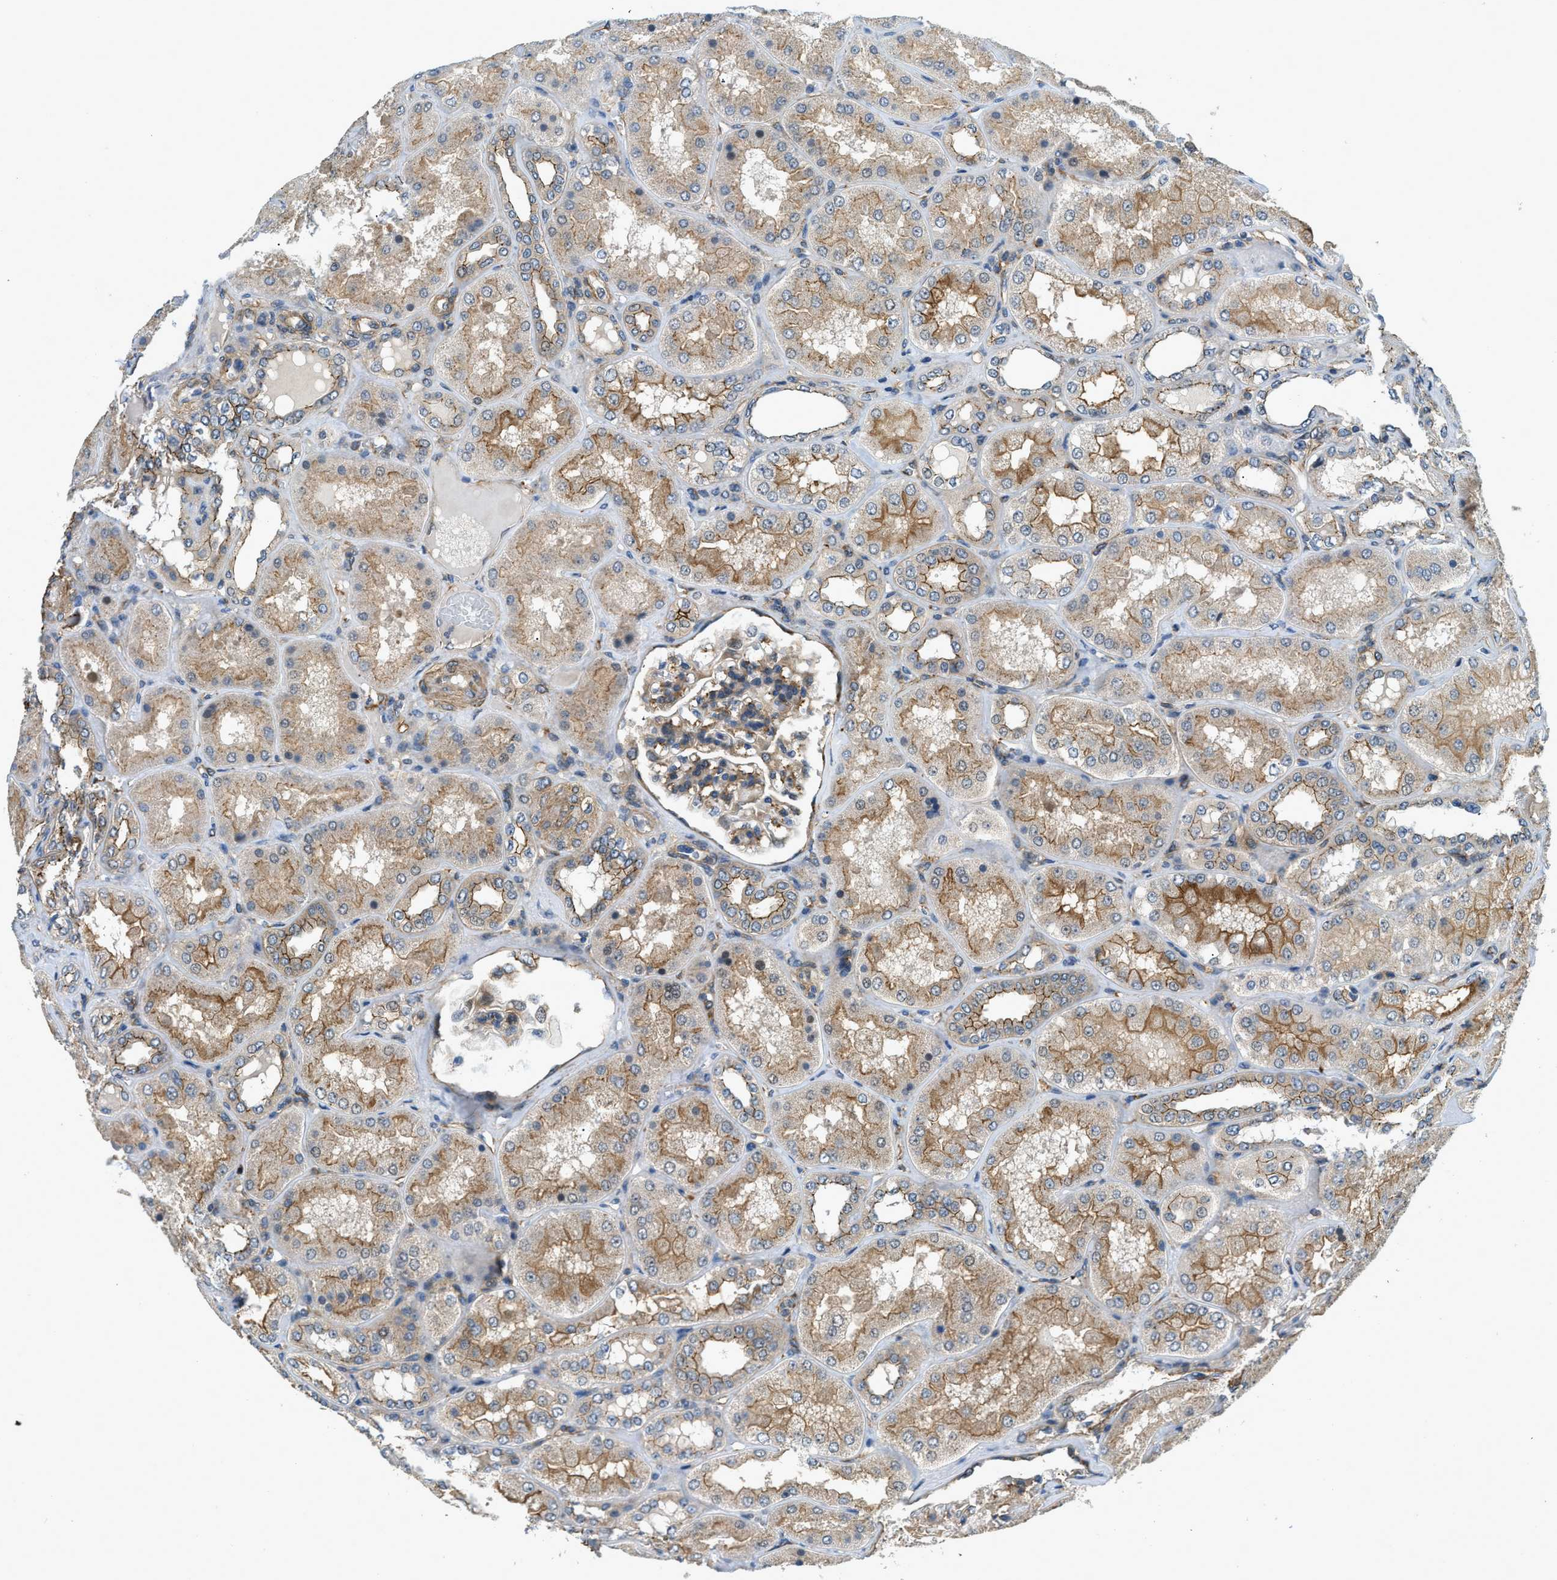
{"staining": {"intensity": "weak", "quantity": ">75%", "location": "cytoplasmic/membranous"}, "tissue": "kidney", "cell_type": "Cells in glomeruli", "image_type": "normal", "snomed": [{"axis": "morphology", "description": "Normal tissue, NOS"}, {"axis": "topography", "description": "Kidney"}], "caption": "Immunohistochemistry histopathology image of benign human kidney stained for a protein (brown), which displays low levels of weak cytoplasmic/membranous expression in about >75% of cells in glomeruli.", "gene": "CGN", "patient": {"sex": "female", "age": 56}}